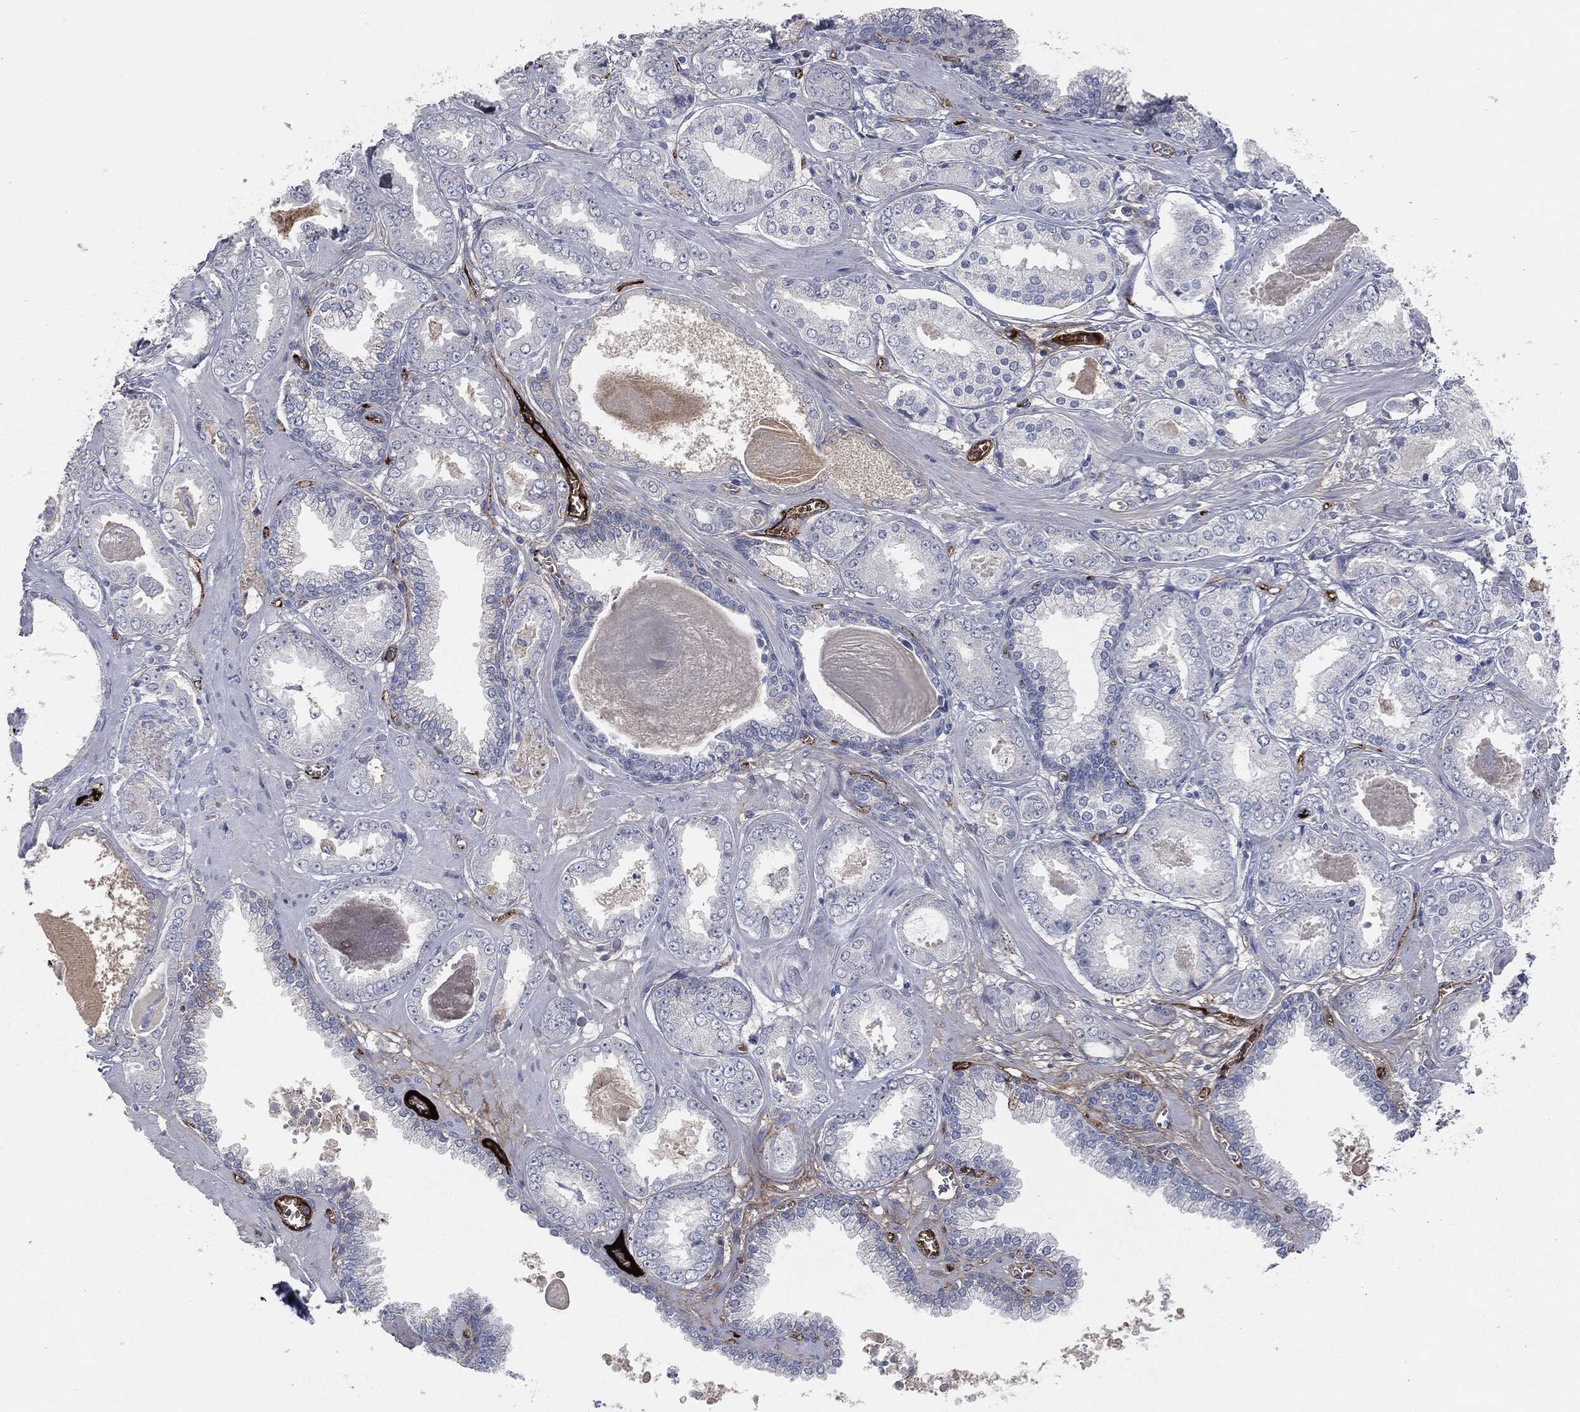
{"staining": {"intensity": "negative", "quantity": "none", "location": "none"}, "tissue": "prostate cancer", "cell_type": "Tumor cells", "image_type": "cancer", "snomed": [{"axis": "morphology", "description": "Adenocarcinoma, NOS"}, {"axis": "topography", "description": "Prostate"}], "caption": "Immunohistochemistry image of adenocarcinoma (prostate) stained for a protein (brown), which reveals no staining in tumor cells.", "gene": "APOB", "patient": {"sex": "male", "age": 56}}